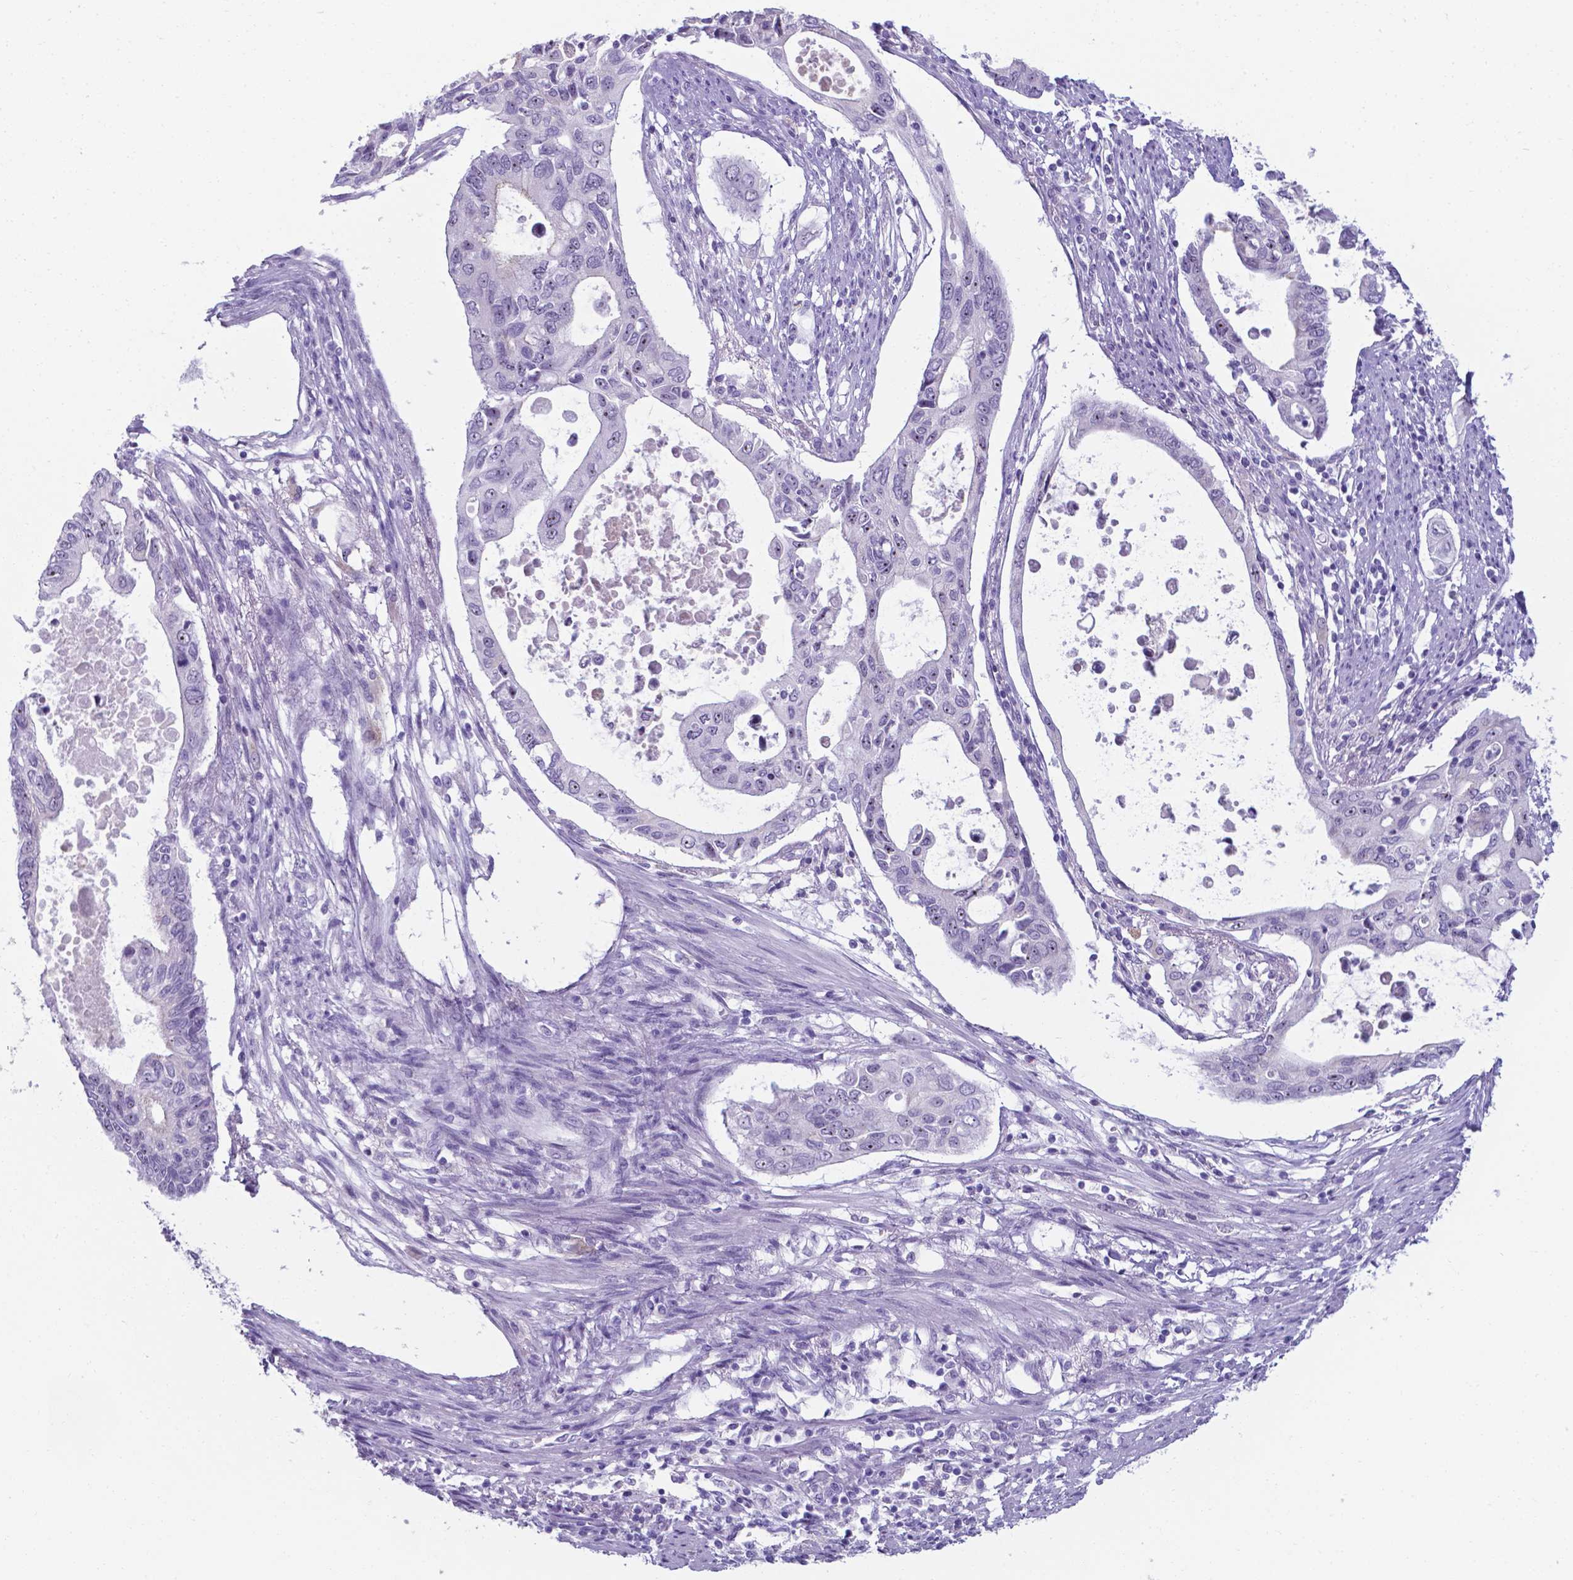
{"staining": {"intensity": "negative", "quantity": "none", "location": "none"}, "tissue": "pancreatic cancer", "cell_type": "Tumor cells", "image_type": "cancer", "snomed": [{"axis": "morphology", "description": "Adenocarcinoma, NOS"}, {"axis": "topography", "description": "Pancreas"}], "caption": "This is a micrograph of IHC staining of pancreatic adenocarcinoma, which shows no expression in tumor cells.", "gene": "AP5B1", "patient": {"sex": "female", "age": 63}}